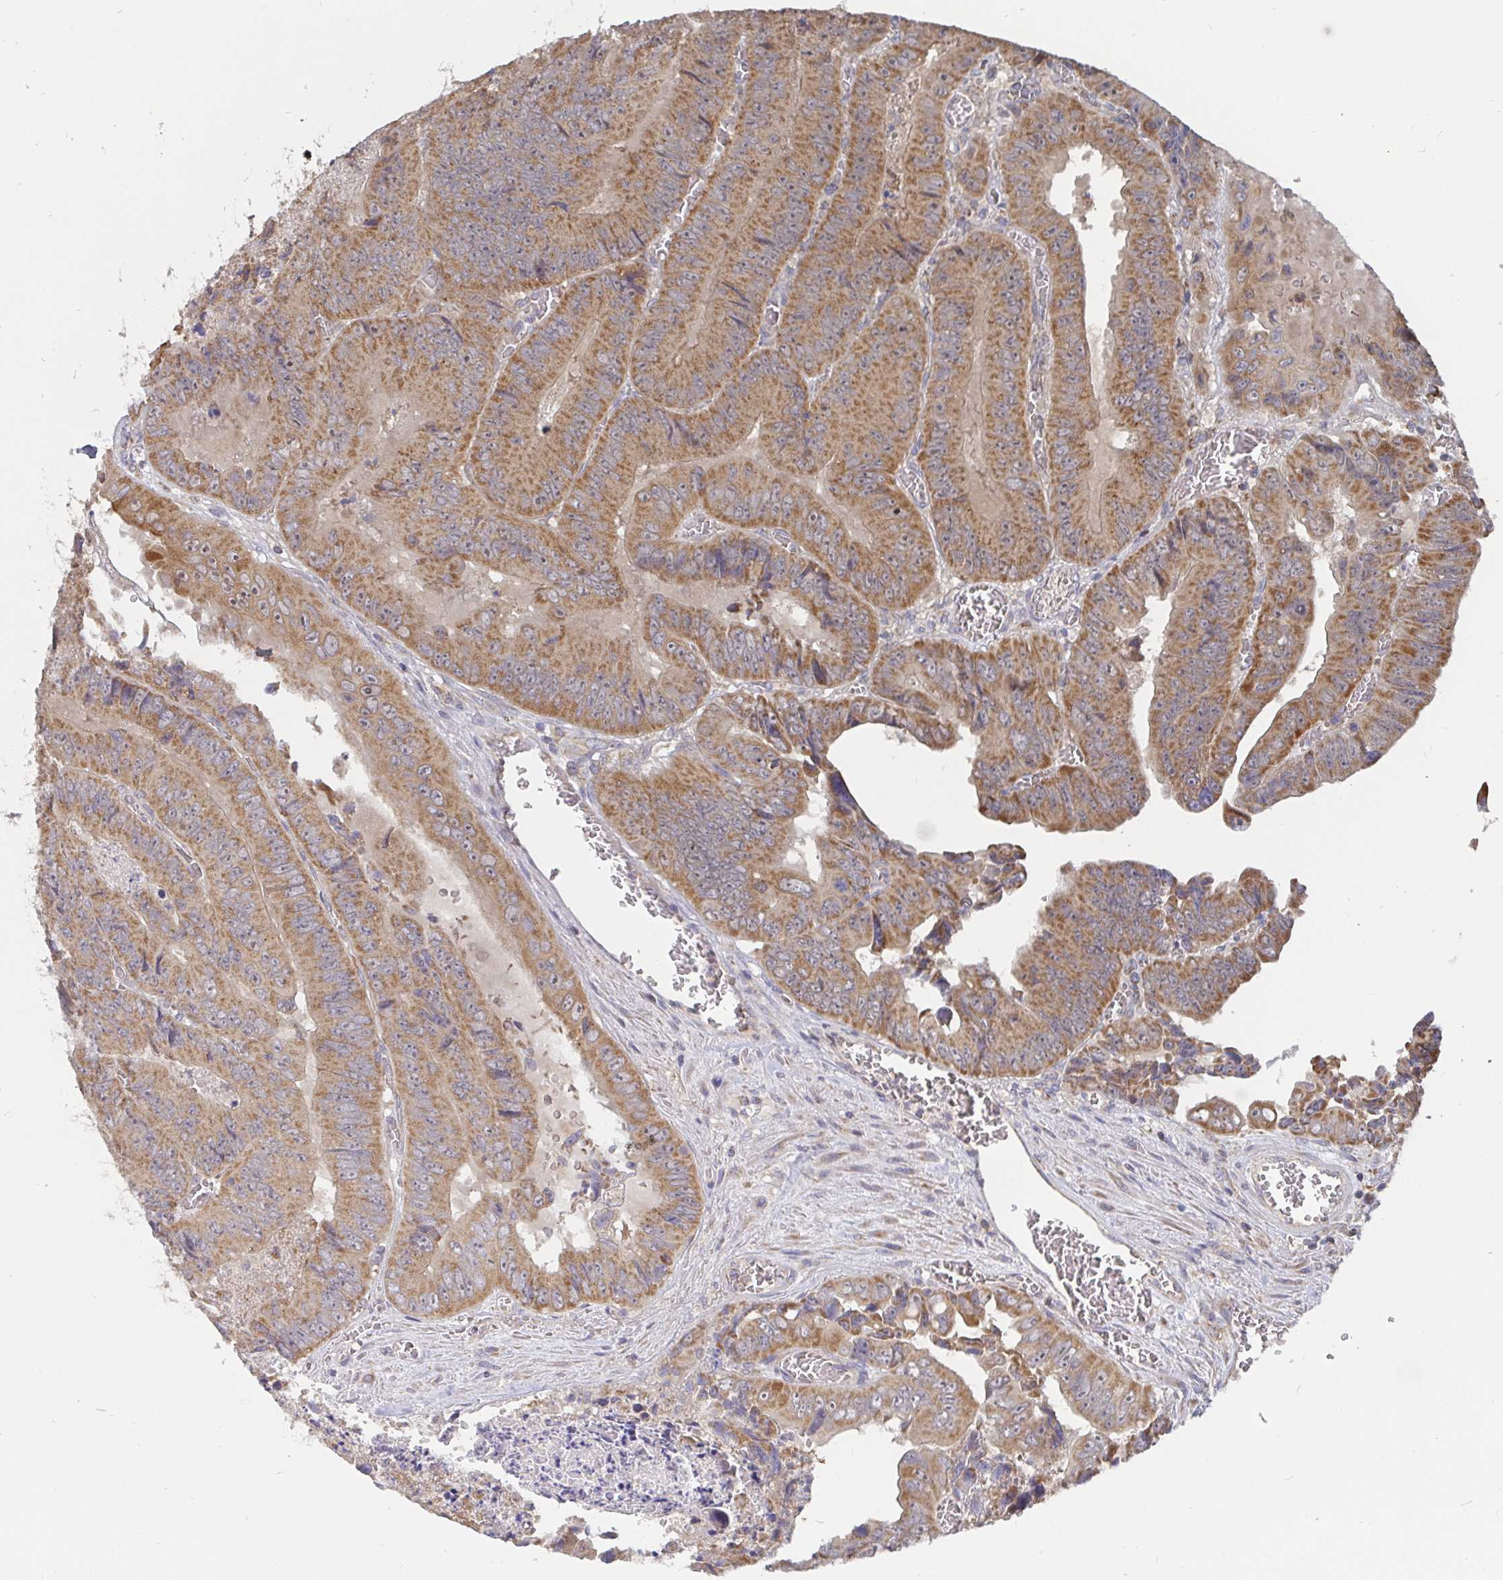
{"staining": {"intensity": "moderate", "quantity": ">75%", "location": "cytoplasmic/membranous"}, "tissue": "colorectal cancer", "cell_type": "Tumor cells", "image_type": "cancer", "snomed": [{"axis": "morphology", "description": "Adenocarcinoma, NOS"}, {"axis": "topography", "description": "Colon"}], "caption": "Adenocarcinoma (colorectal) stained with a brown dye reveals moderate cytoplasmic/membranous positive expression in approximately >75% of tumor cells.", "gene": "PDF", "patient": {"sex": "female", "age": 84}}